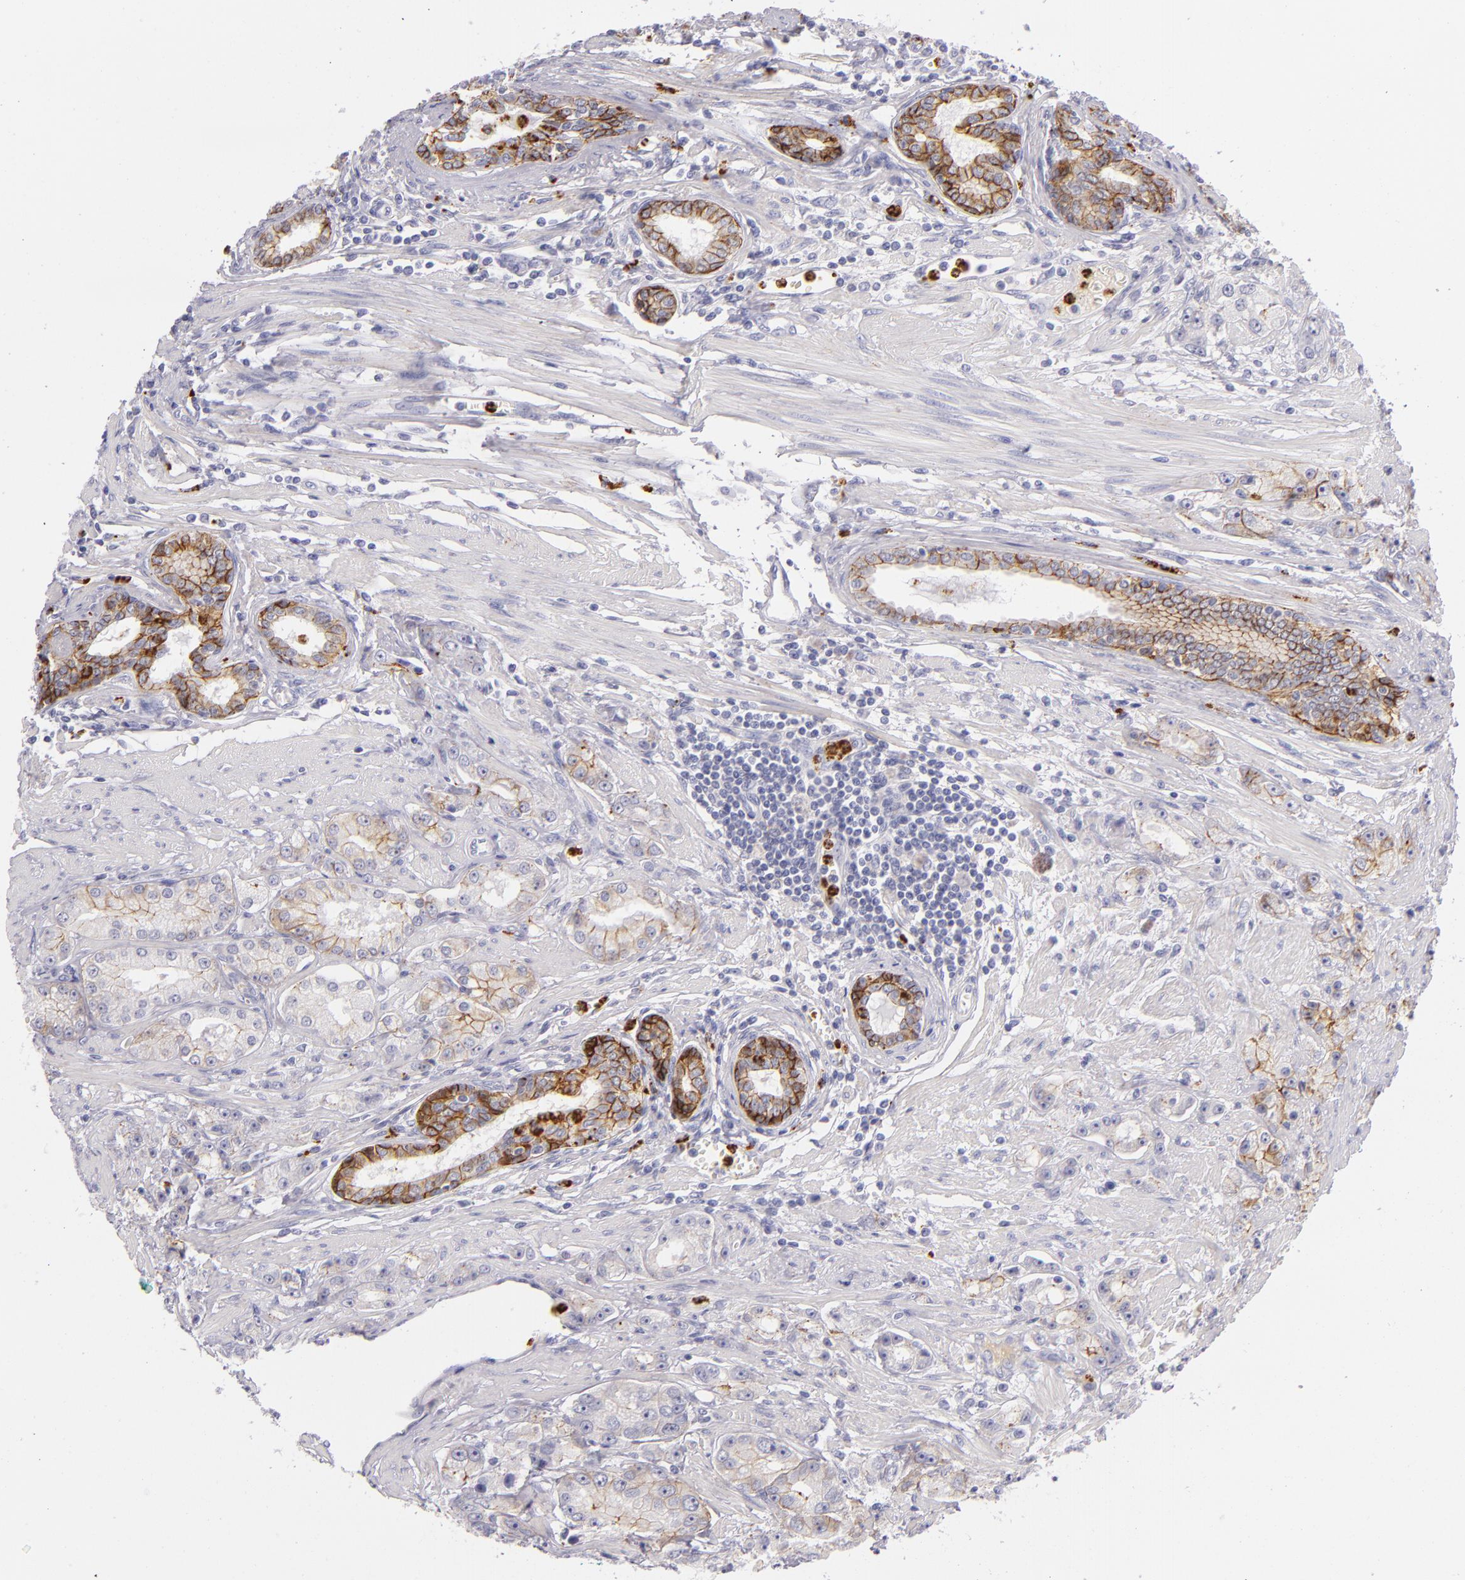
{"staining": {"intensity": "moderate", "quantity": "25%-75%", "location": "cytoplasmic/membranous"}, "tissue": "prostate cancer", "cell_type": "Tumor cells", "image_type": "cancer", "snomed": [{"axis": "morphology", "description": "Adenocarcinoma, Medium grade"}, {"axis": "topography", "description": "Prostate"}], "caption": "A brown stain labels moderate cytoplasmic/membranous staining of a protein in human prostate adenocarcinoma (medium-grade) tumor cells. Using DAB (brown) and hematoxylin (blue) stains, captured at high magnification using brightfield microscopy.", "gene": "CDH3", "patient": {"sex": "male", "age": 72}}